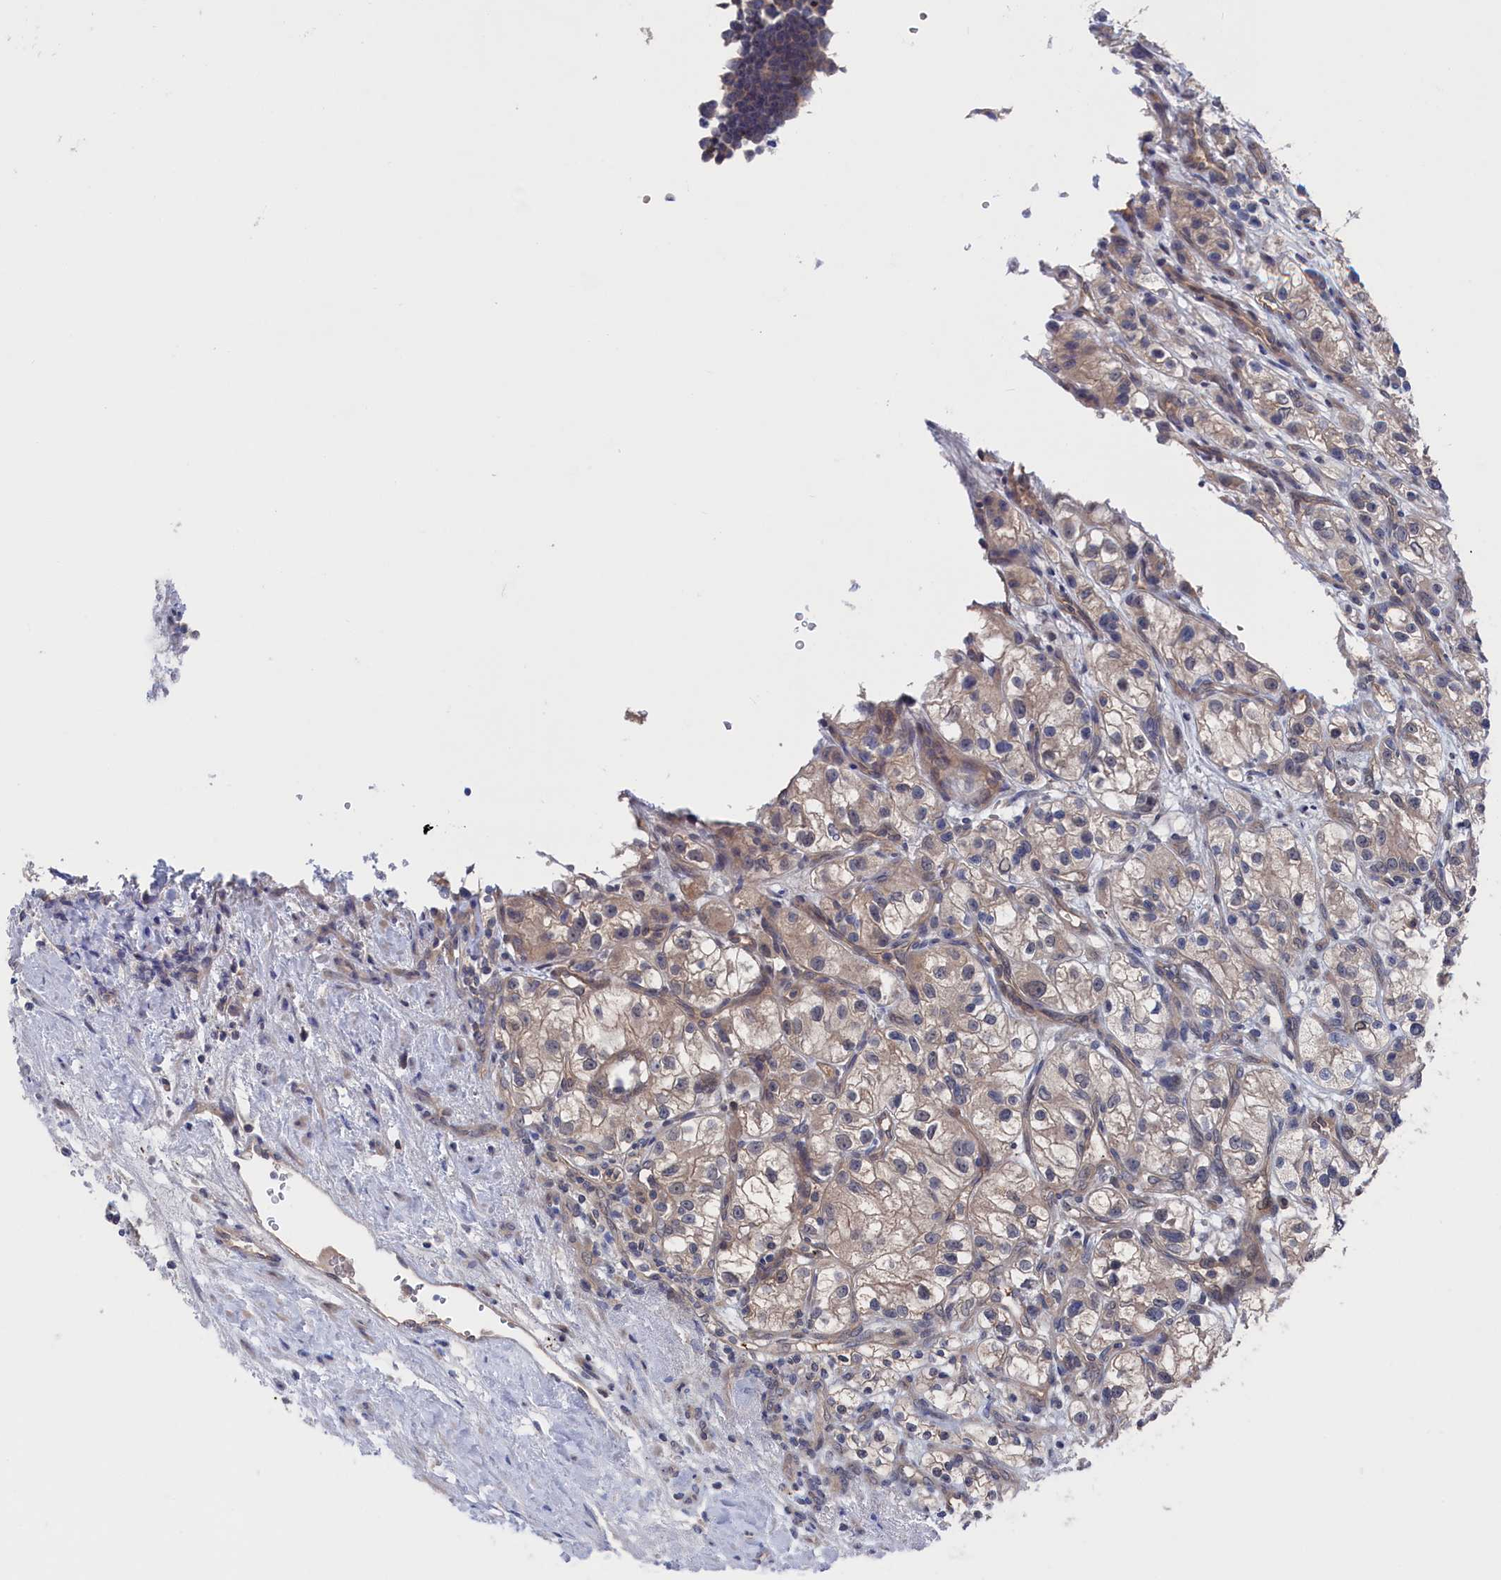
{"staining": {"intensity": "weak", "quantity": "<25%", "location": "cytoplasmic/membranous"}, "tissue": "renal cancer", "cell_type": "Tumor cells", "image_type": "cancer", "snomed": [{"axis": "morphology", "description": "Adenocarcinoma, NOS"}, {"axis": "topography", "description": "Kidney"}], "caption": "IHC micrograph of adenocarcinoma (renal) stained for a protein (brown), which shows no expression in tumor cells.", "gene": "NUTF2", "patient": {"sex": "female", "age": 57}}